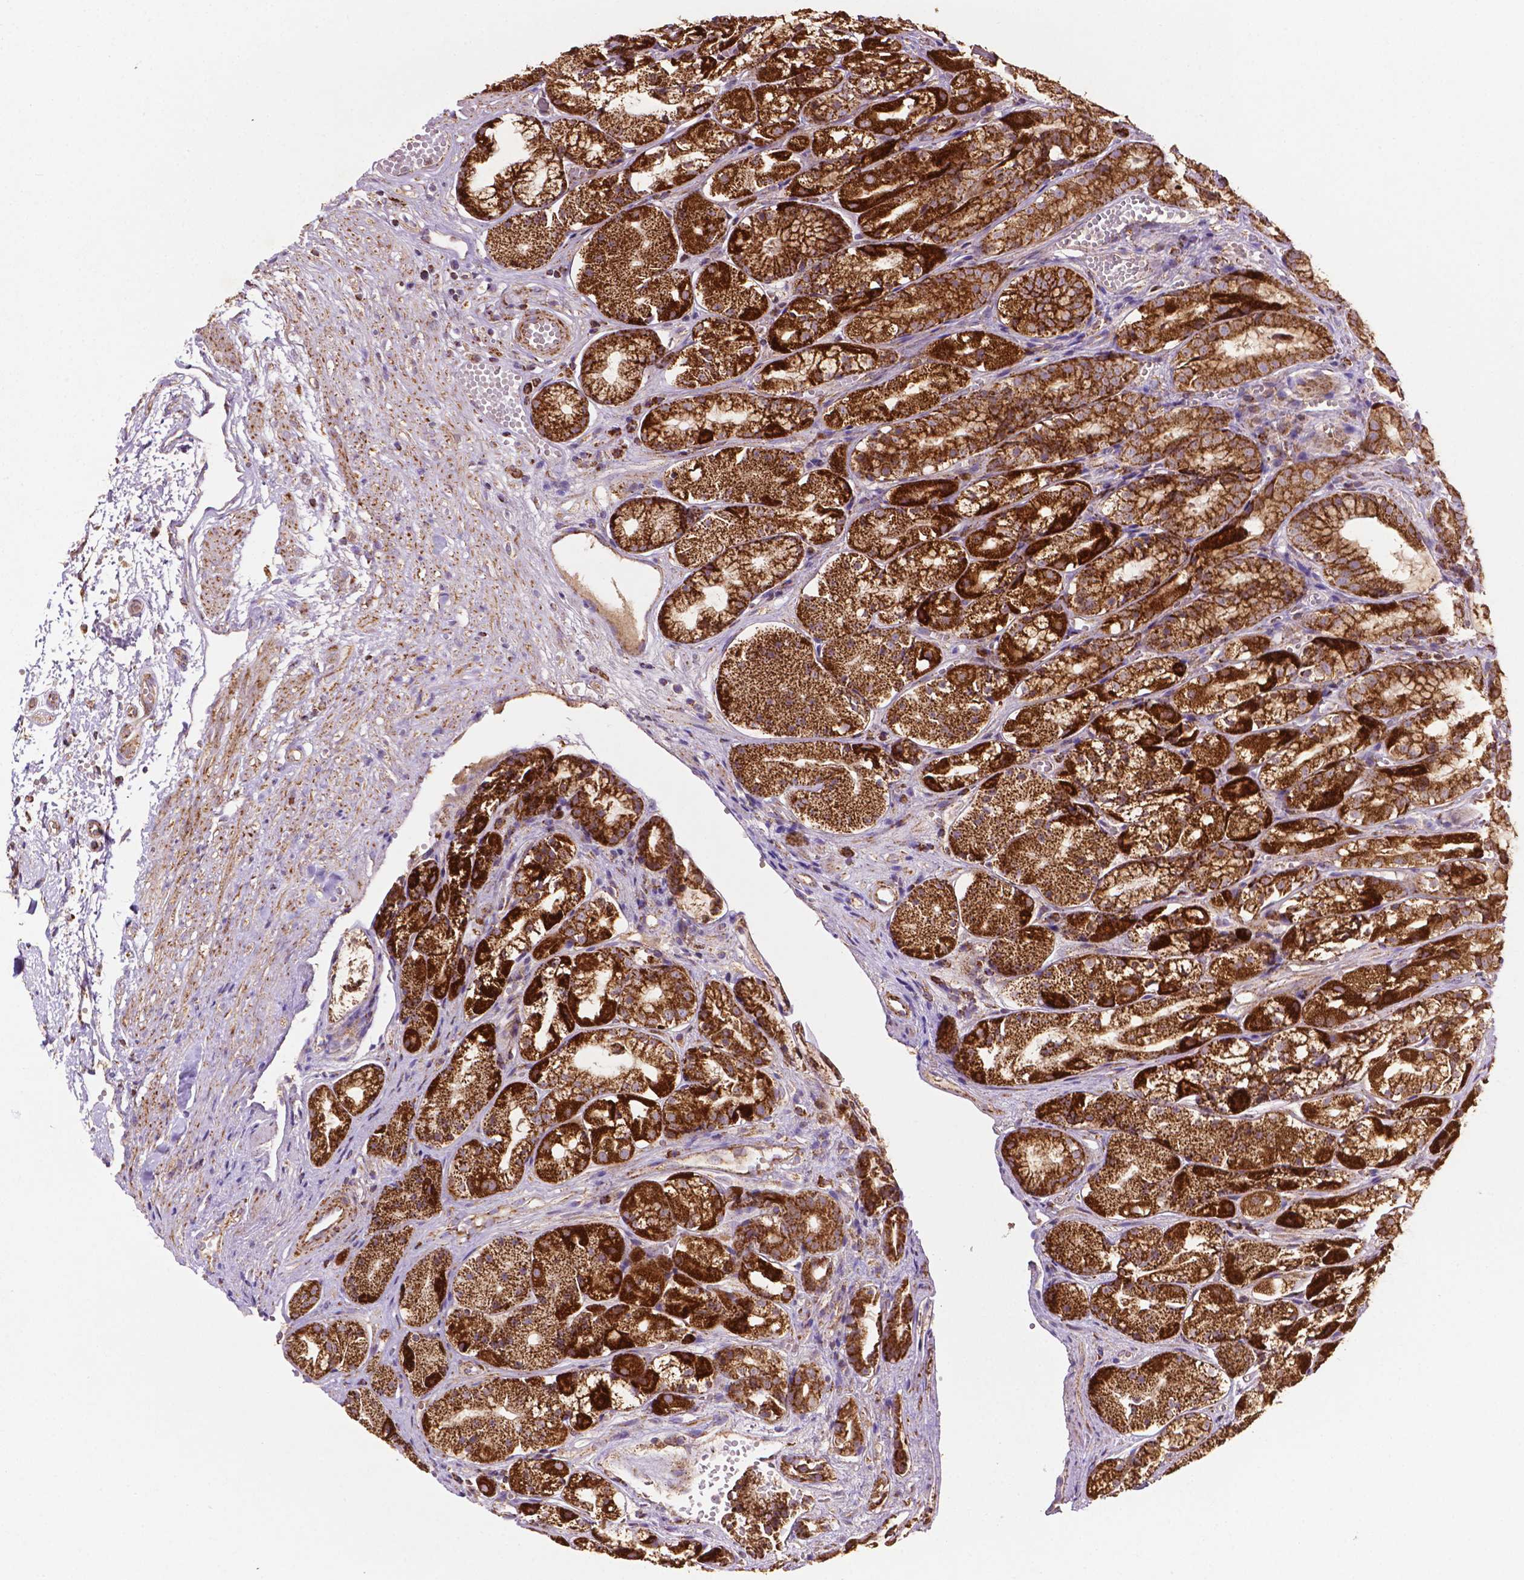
{"staining": {"intensity": "strong", "quantity": ">75%", "location": "cytoplasmic/membranous"}, "tissue": "stomach", "cell_type": "Glandular cells", "image_type": "normal", "snomed": [{"axis": "morphology", "description": "Normal tissue, NOS"}, {"axis": "topography", "description": "Stomach"}], "caption": "Immunohistochemistry (DAB) staining of normal stomach demonstrates strong cytoplasmic/membranous protein positivity in approximately >75% of glandular cells. (DAB = brown stain, brightfield microscopy at high magnification).", "gene": "ILVBL", "patient": {"sex": "male", "age": 70}}